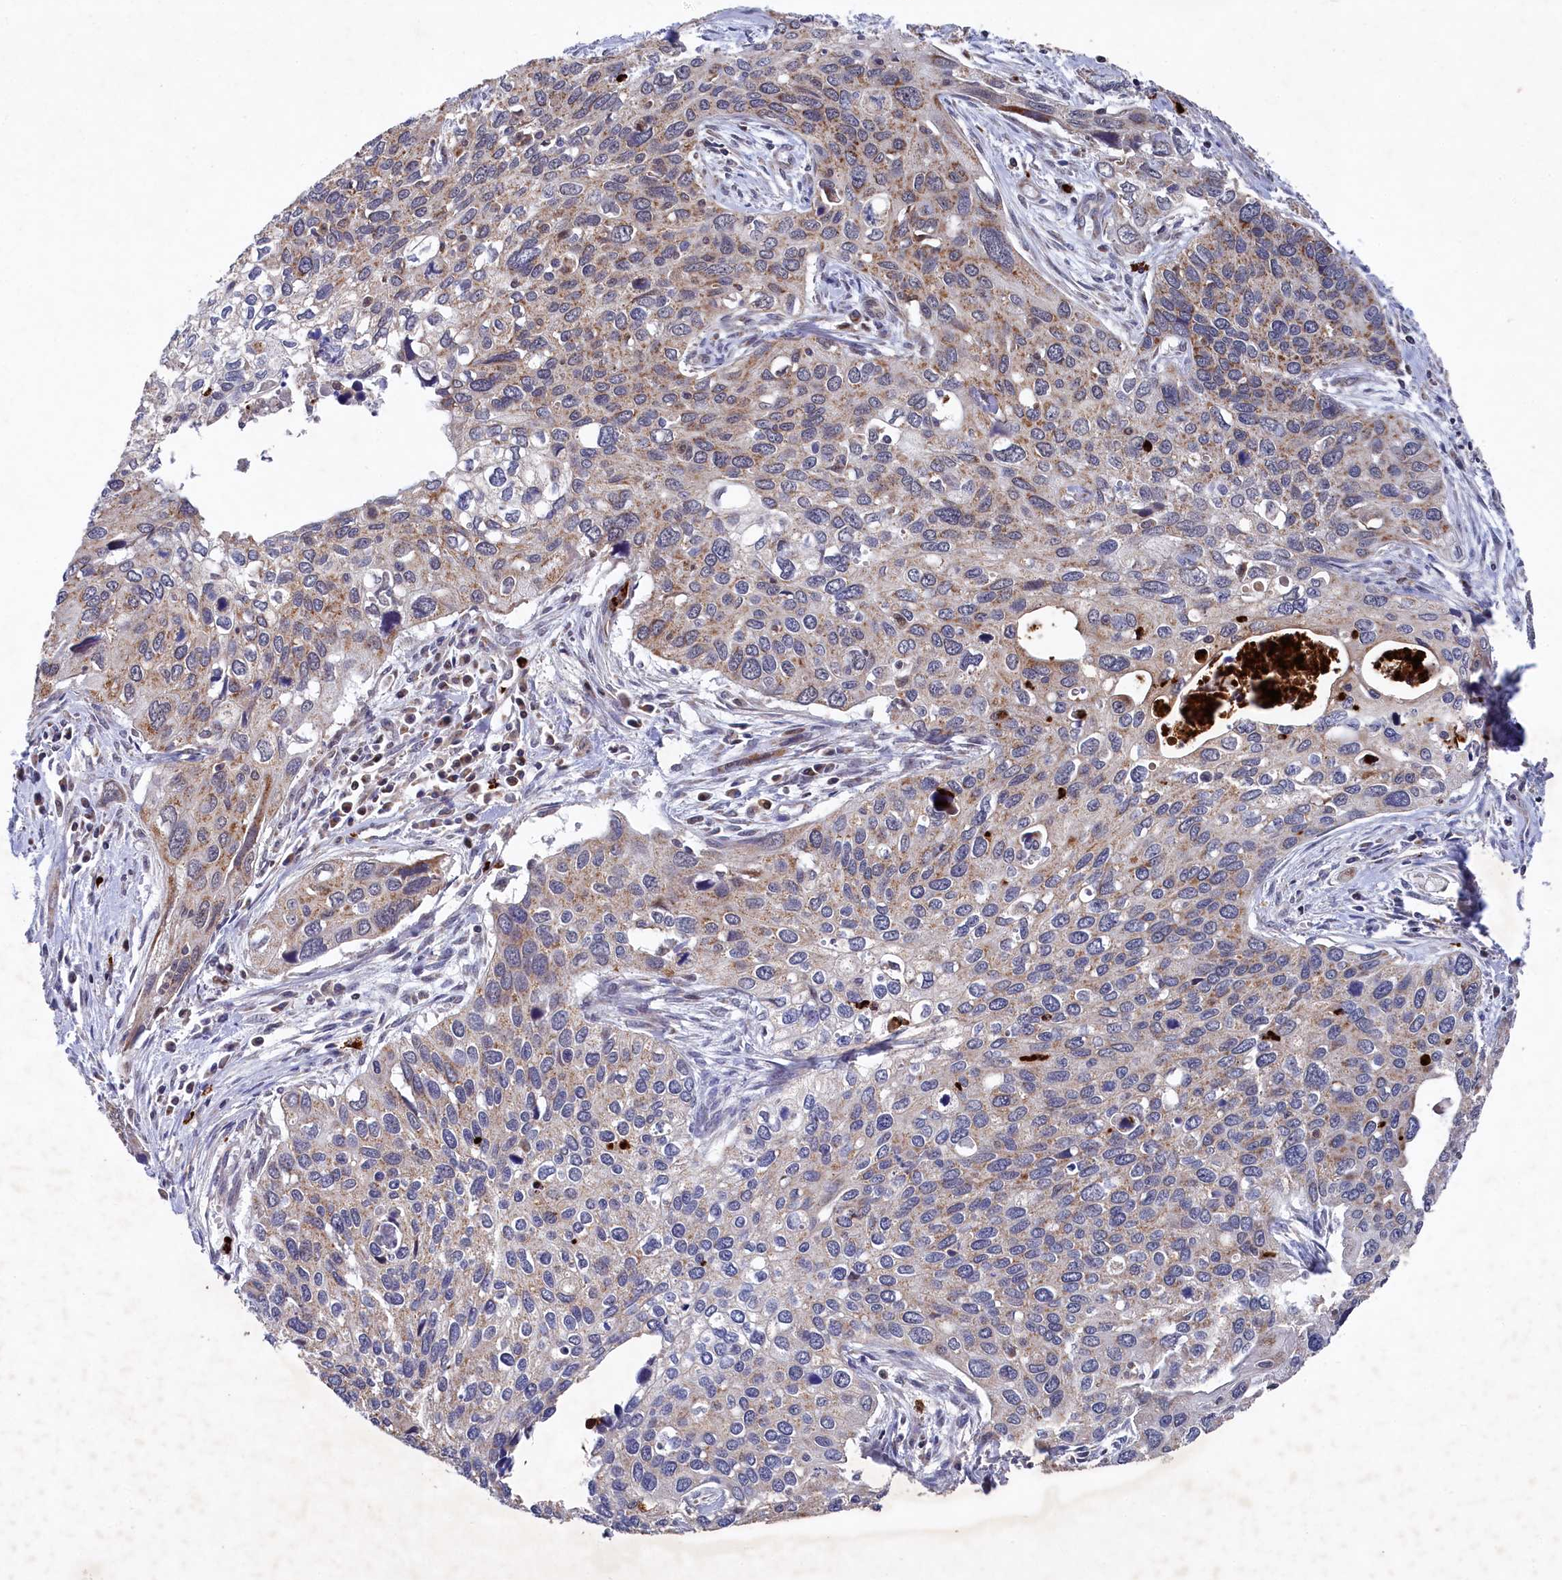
{"staining": {"intensity": "moderate", "quantity": "25%-75%", "location": "cytoplasmic/membranous"}, "tissue": "cervical cancer", "cell_type": "Tumor cells", "image_type": "cancer", "snomed": [{"axis": "morphology", "description": "Squamous cell carcinoma, NOS"}, {"axis": "topography", "description": "Cervix"}], "caption": "Moderate cytoplasmic/membranous protein positivity is identified in about 25%-75% of tumor cells in cervical cancer. (Stains: DAB in brown, nuclei in blue, Microscopy: brightfield microscopy at high magnification).", "gene": "CHCHD1", "patient": {"sex": "female", "age": 55}}